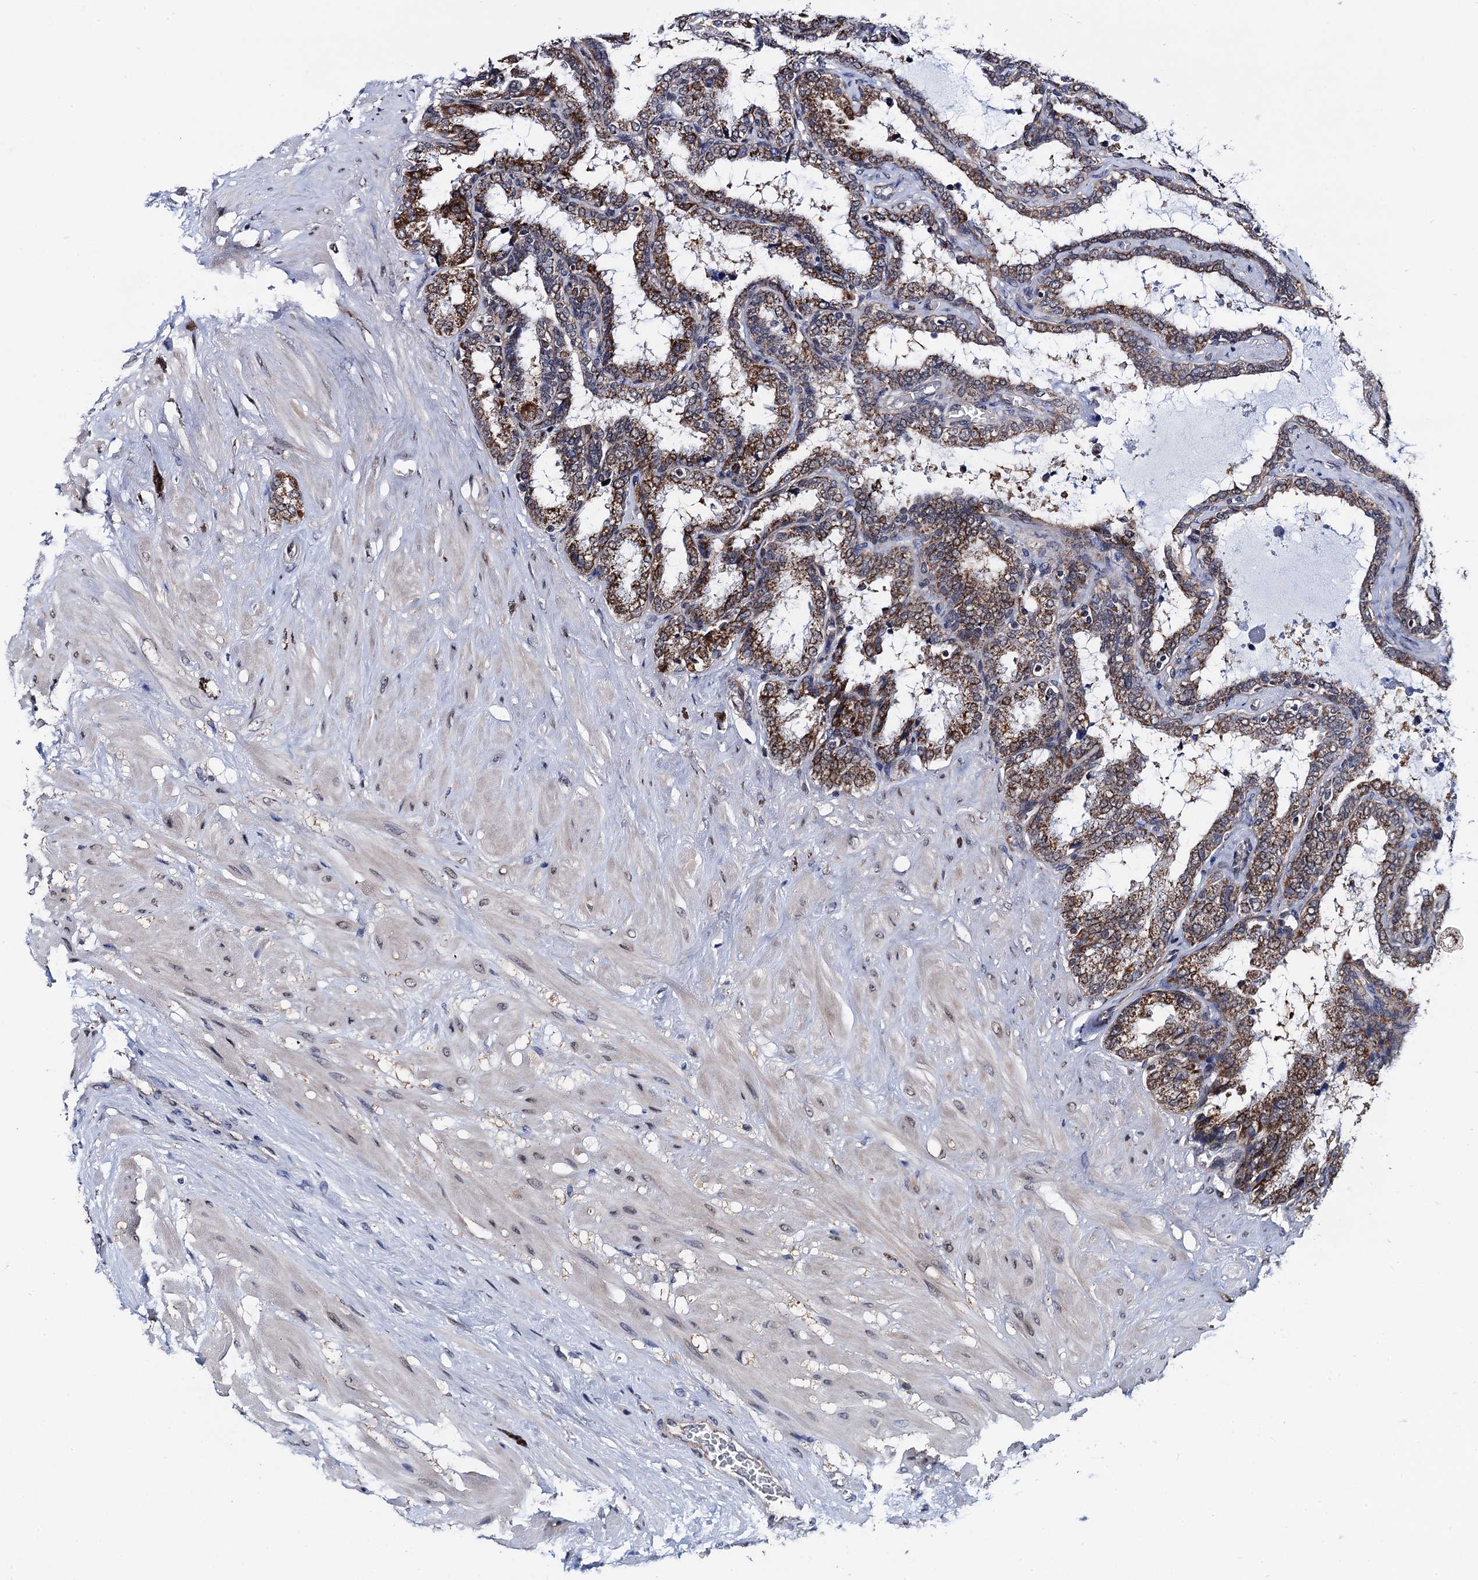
{"staining": {"intensity": "strong", "quantity": ">75%", "location": "cytoplasmic/membranous"}, "tissue": "seminal vesicle", "cell_type": "Glandular cells", "image_type": "normal", "snomed": [{"axis": "morphology", "description": "Normal tissue, NOS"}, {"axis": "topography", "description": "Seminal veicle"}], "caption": "Brown immunohistochemical staining in benign human seminal vesicle shows strong cytoplasmic/membranous expression in about >75% of glandular cells. The staining was performed using DAB, with brown indicating positive protein expression. Nuclei are stained blue with hematoxylin.", "gene": "PTCD3", "patient": {"sex": "male", "age": 46}}